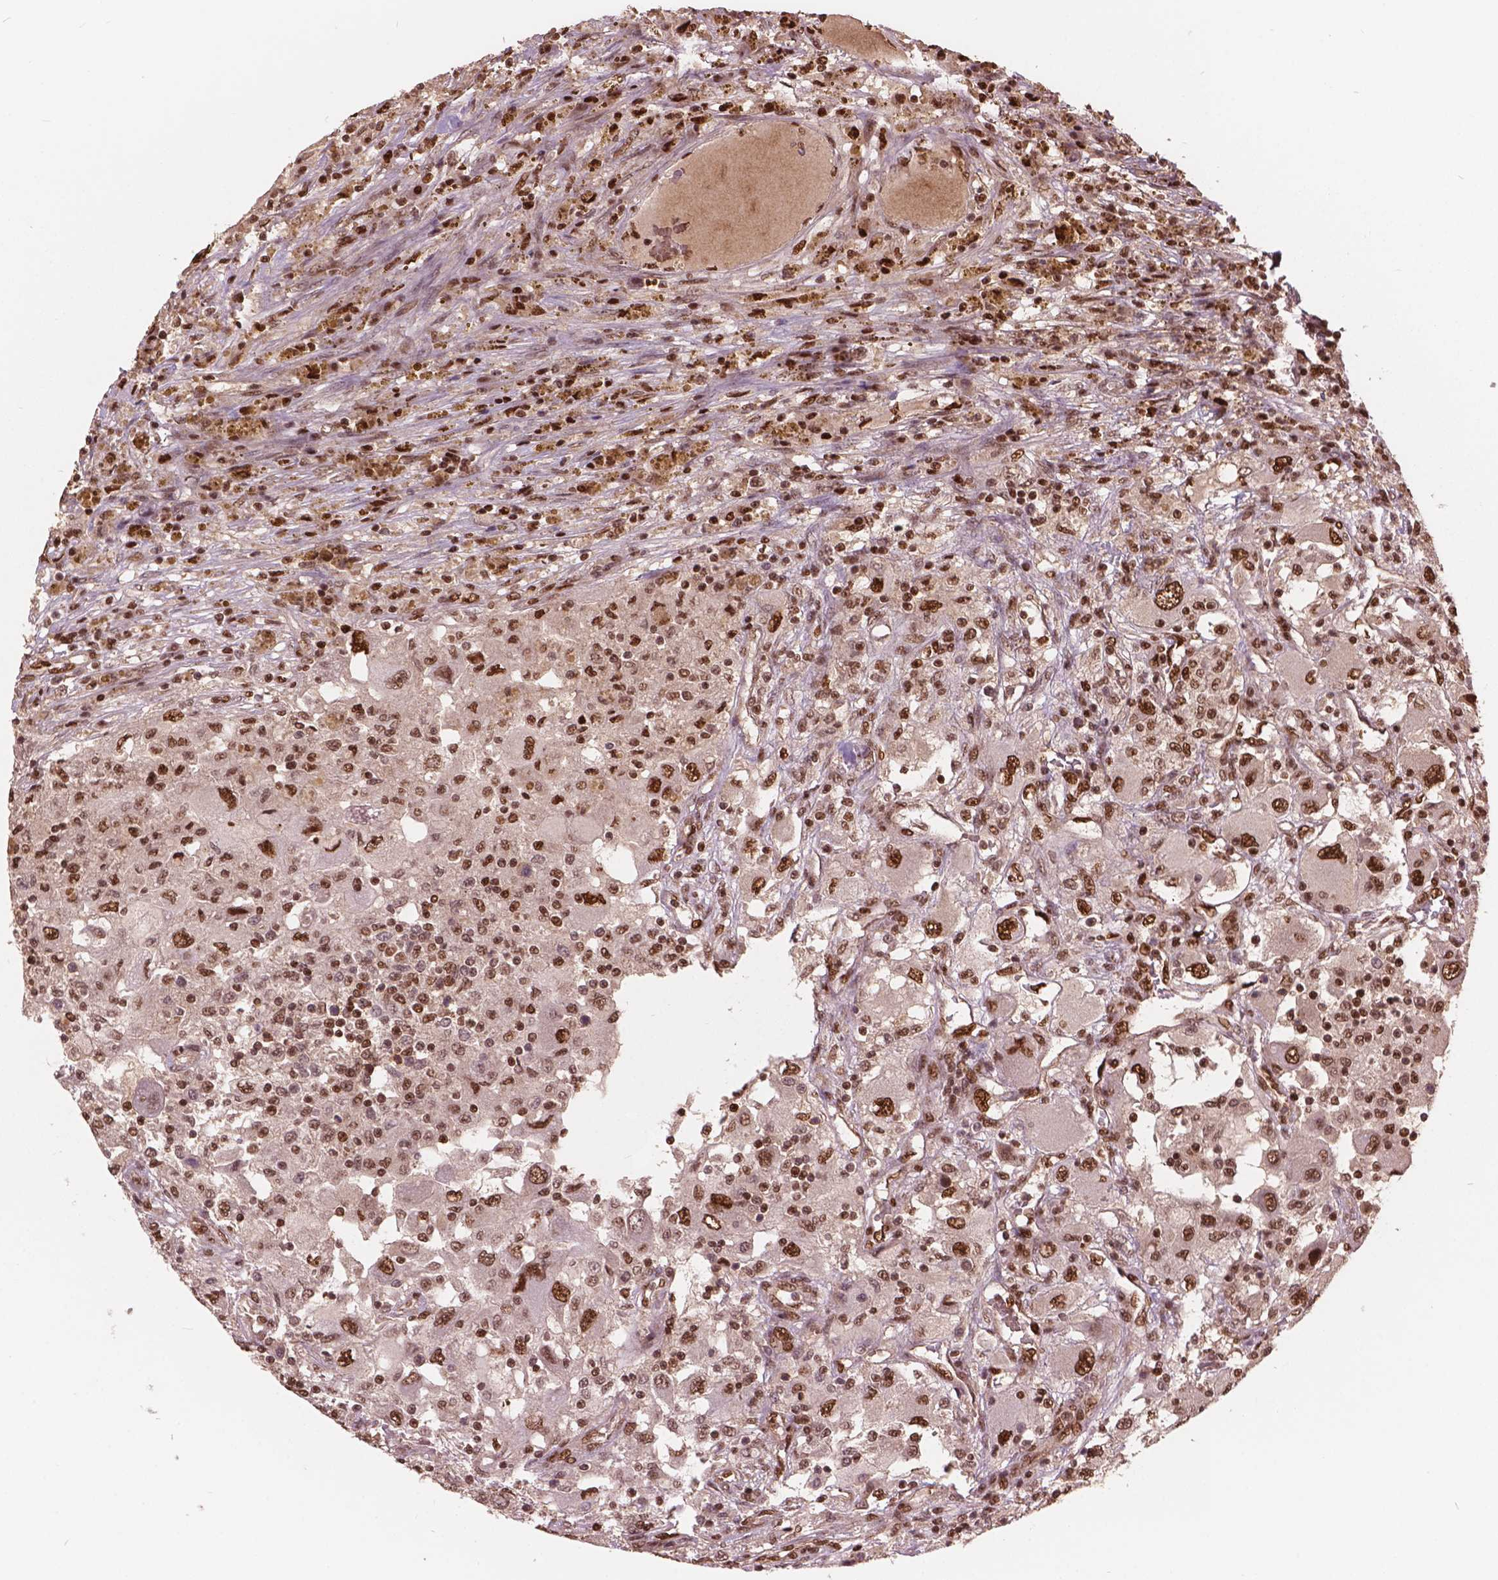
{"staining": {"intensity": "strong", "quantity": ">75%", "location": "nuclear"}, "tissue": "renal cancer", "cell_type": "Tumor cells", "image_type": "cancer", "snomed": [{"axis": "morphology", "description": "Adenocarcinoma, NOS"}, {"axis": "topography", "description": "Kidney"}], "caption": "Strong nuclear staining is identified in about >75% of tumor cells in renal cancer (adenocarcinoma). (DAB = brown stain, brightfield microscopy at high magnification).", "gene": "ANP32B", "patient": {"sex": "female", "age": 67}}